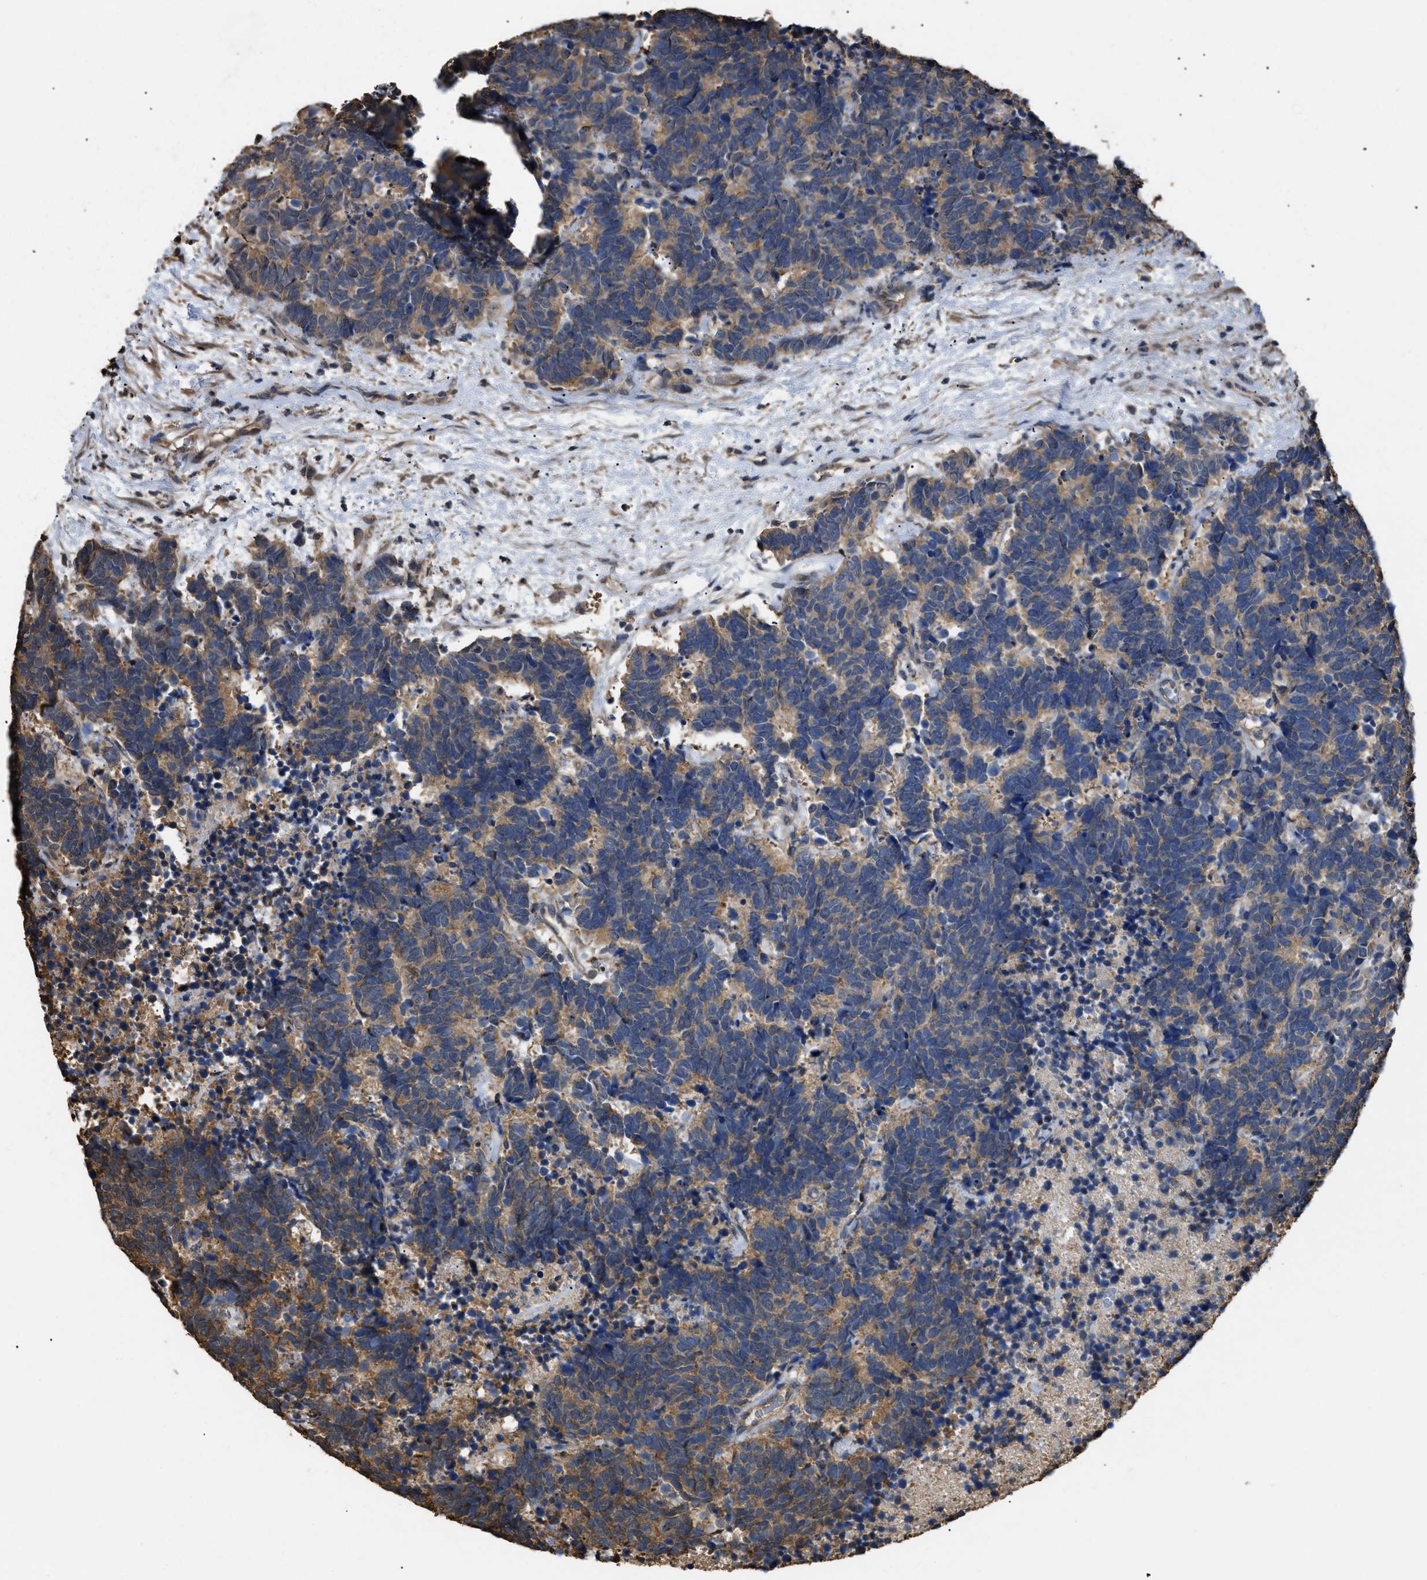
{"staining": {"intensity": "weak", "quantity": ">75%", "location": "cytoplasmic/membranous"}, "tissue": "carcinoid", "cell_type": "Tumor cells", "image_type": "cancer", "snomed": [{"axis": "morphology", "description": "Carcinoma, NOS"}, {"axis": "morphology", "description": "Carcinoid, malignant, NOS"}, {"axis": "topography", "description": "Urinary bladder"}], "caption": "Immunohistochemistry (DAB) staining of human carcinoma displays weak cytoplasmic/membranous protein staining in about >75% of tumor cells. (DAB (3,3'-diaminobenzidine) IHC, brown staining for protein, blue staining for nuclei).", "gene": "CALM1", "patient": {"sex": "male", "age": 57}}